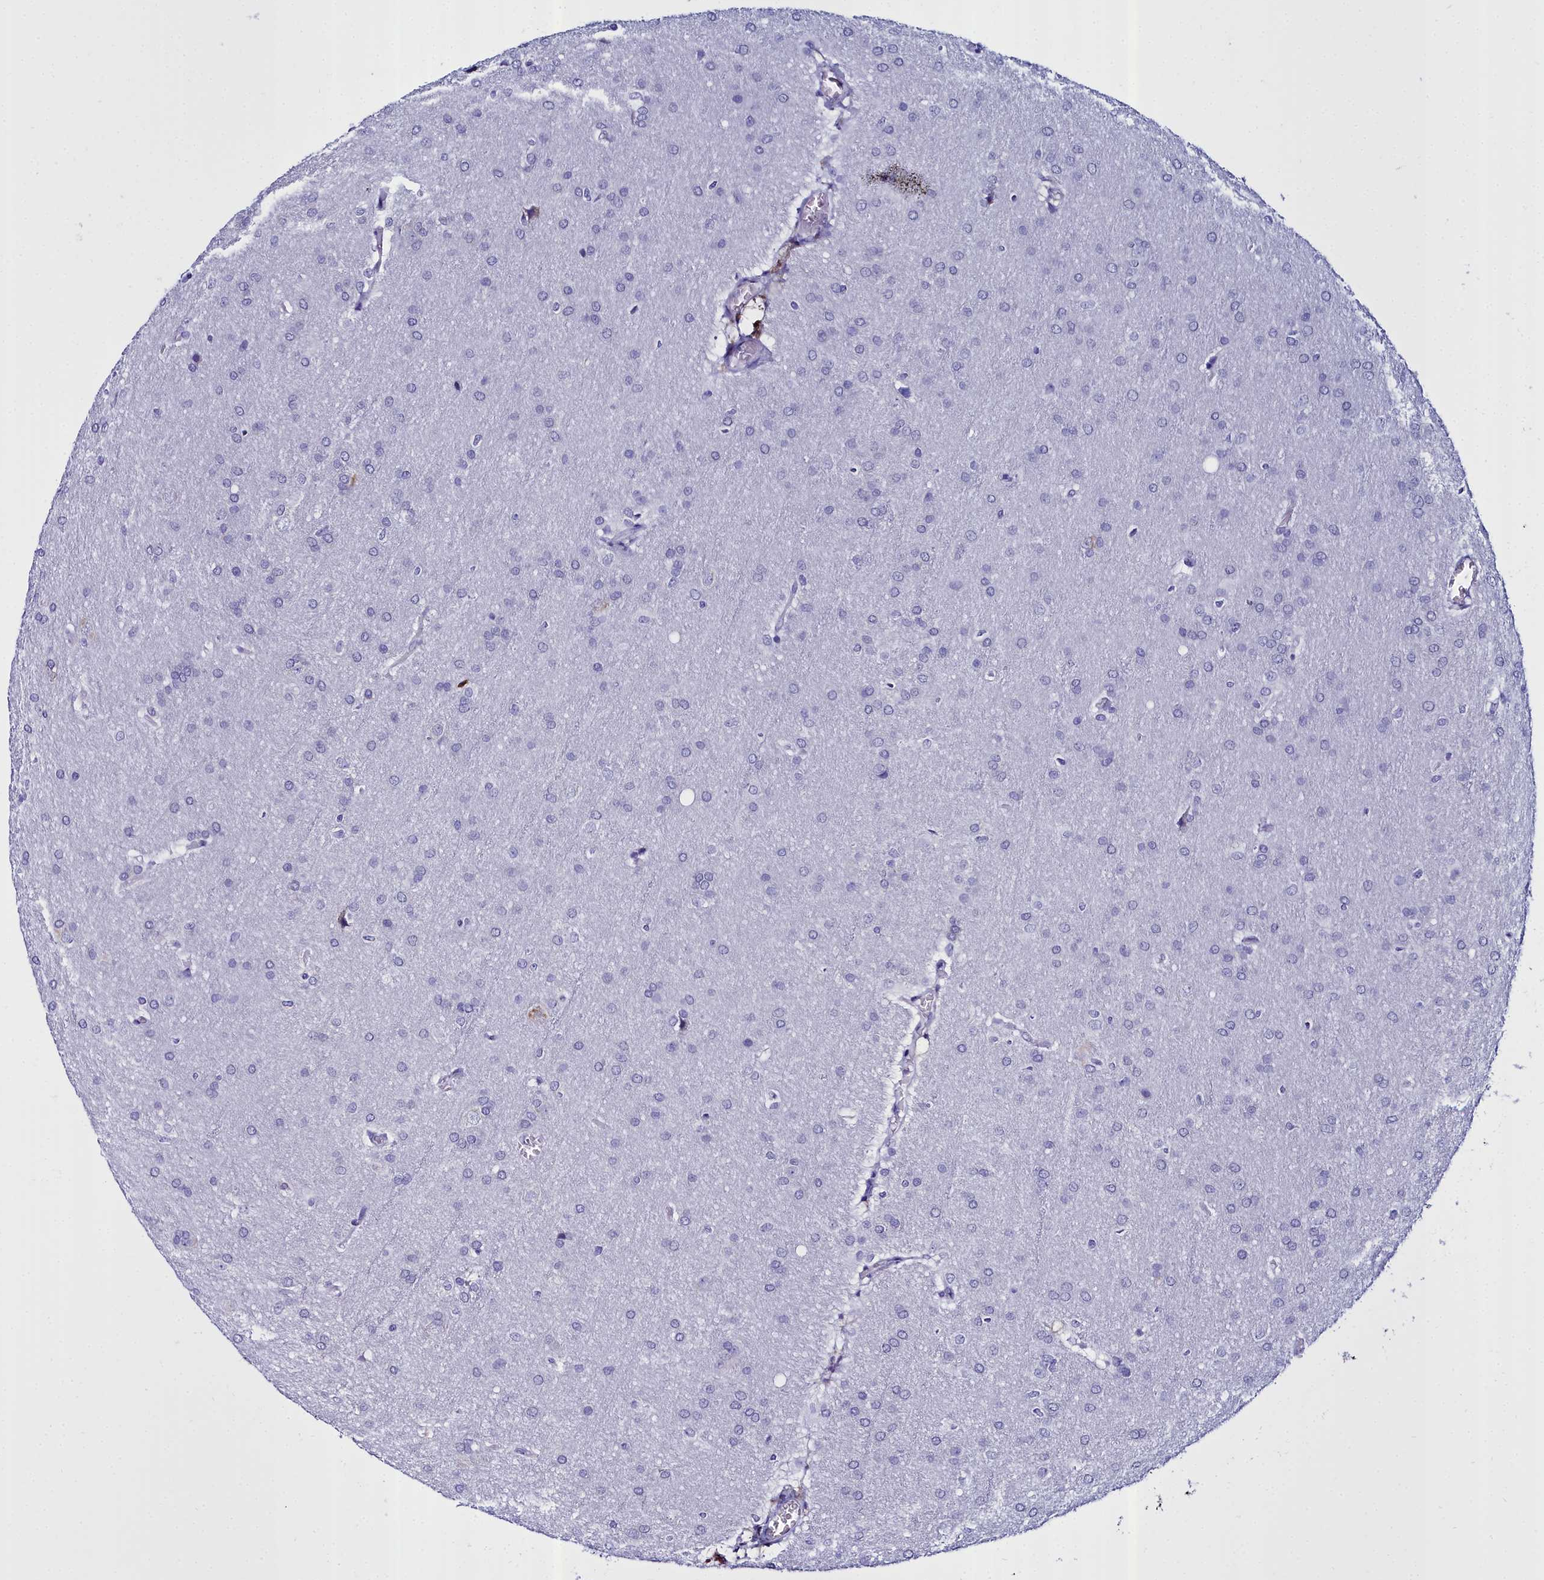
{"staining": {"intensity": "negative", "quantity": "none", "location": "none"}, "tissue": "glioma", "cell_type": "Tumor cells", "image_type": "cancer", "snomed": [{"axis": "morphology", "description": "Glioma, malignant, Low grade"}, {"axis": "topography", "description": "Brain"}], "caption": "An image of glioma stained for a protein shows no brown staining in tumor cells.", "gene": "TXNDC5", "patient": {"sex": "female", "age": 32}}